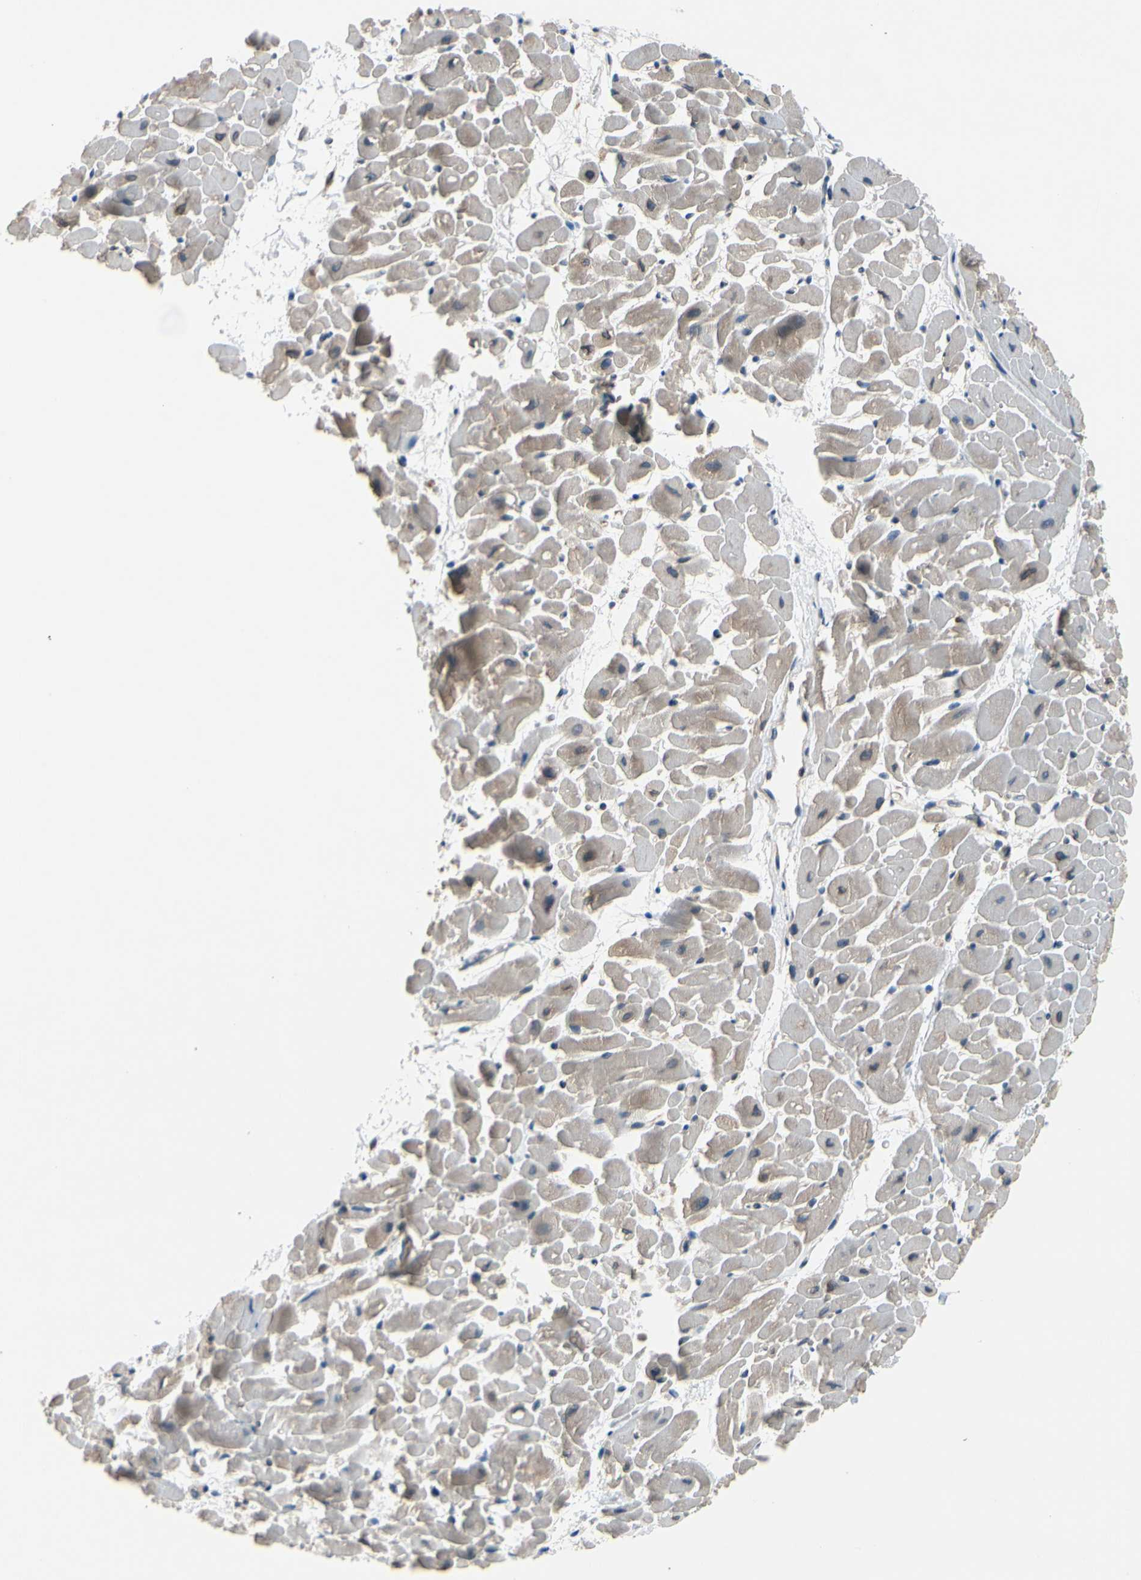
{"staining": {"intensity": "weak", "quantity": "25%-75%", "location": "cytoplasmic/membranous"}, "tissue": "heart muscle", "cell_type": "Cardiomyocytes", "image_type": "normal", "snomed": [{"axis": "morphology", "description": "Normal tissue, NOS"}, {"axis": "topography", "description": "Heart"}], "caption": "An immunohistochemistry image of benign tissue is shown. Protein staining in brown highlights weak cytoplasmic/membranous positivity in heart muscle within cardiomyocytes. (IHC, brightfield microscopy, high magnification).", "gene": "CLCC1", "patient": {"sex": "male", "age": 45}}